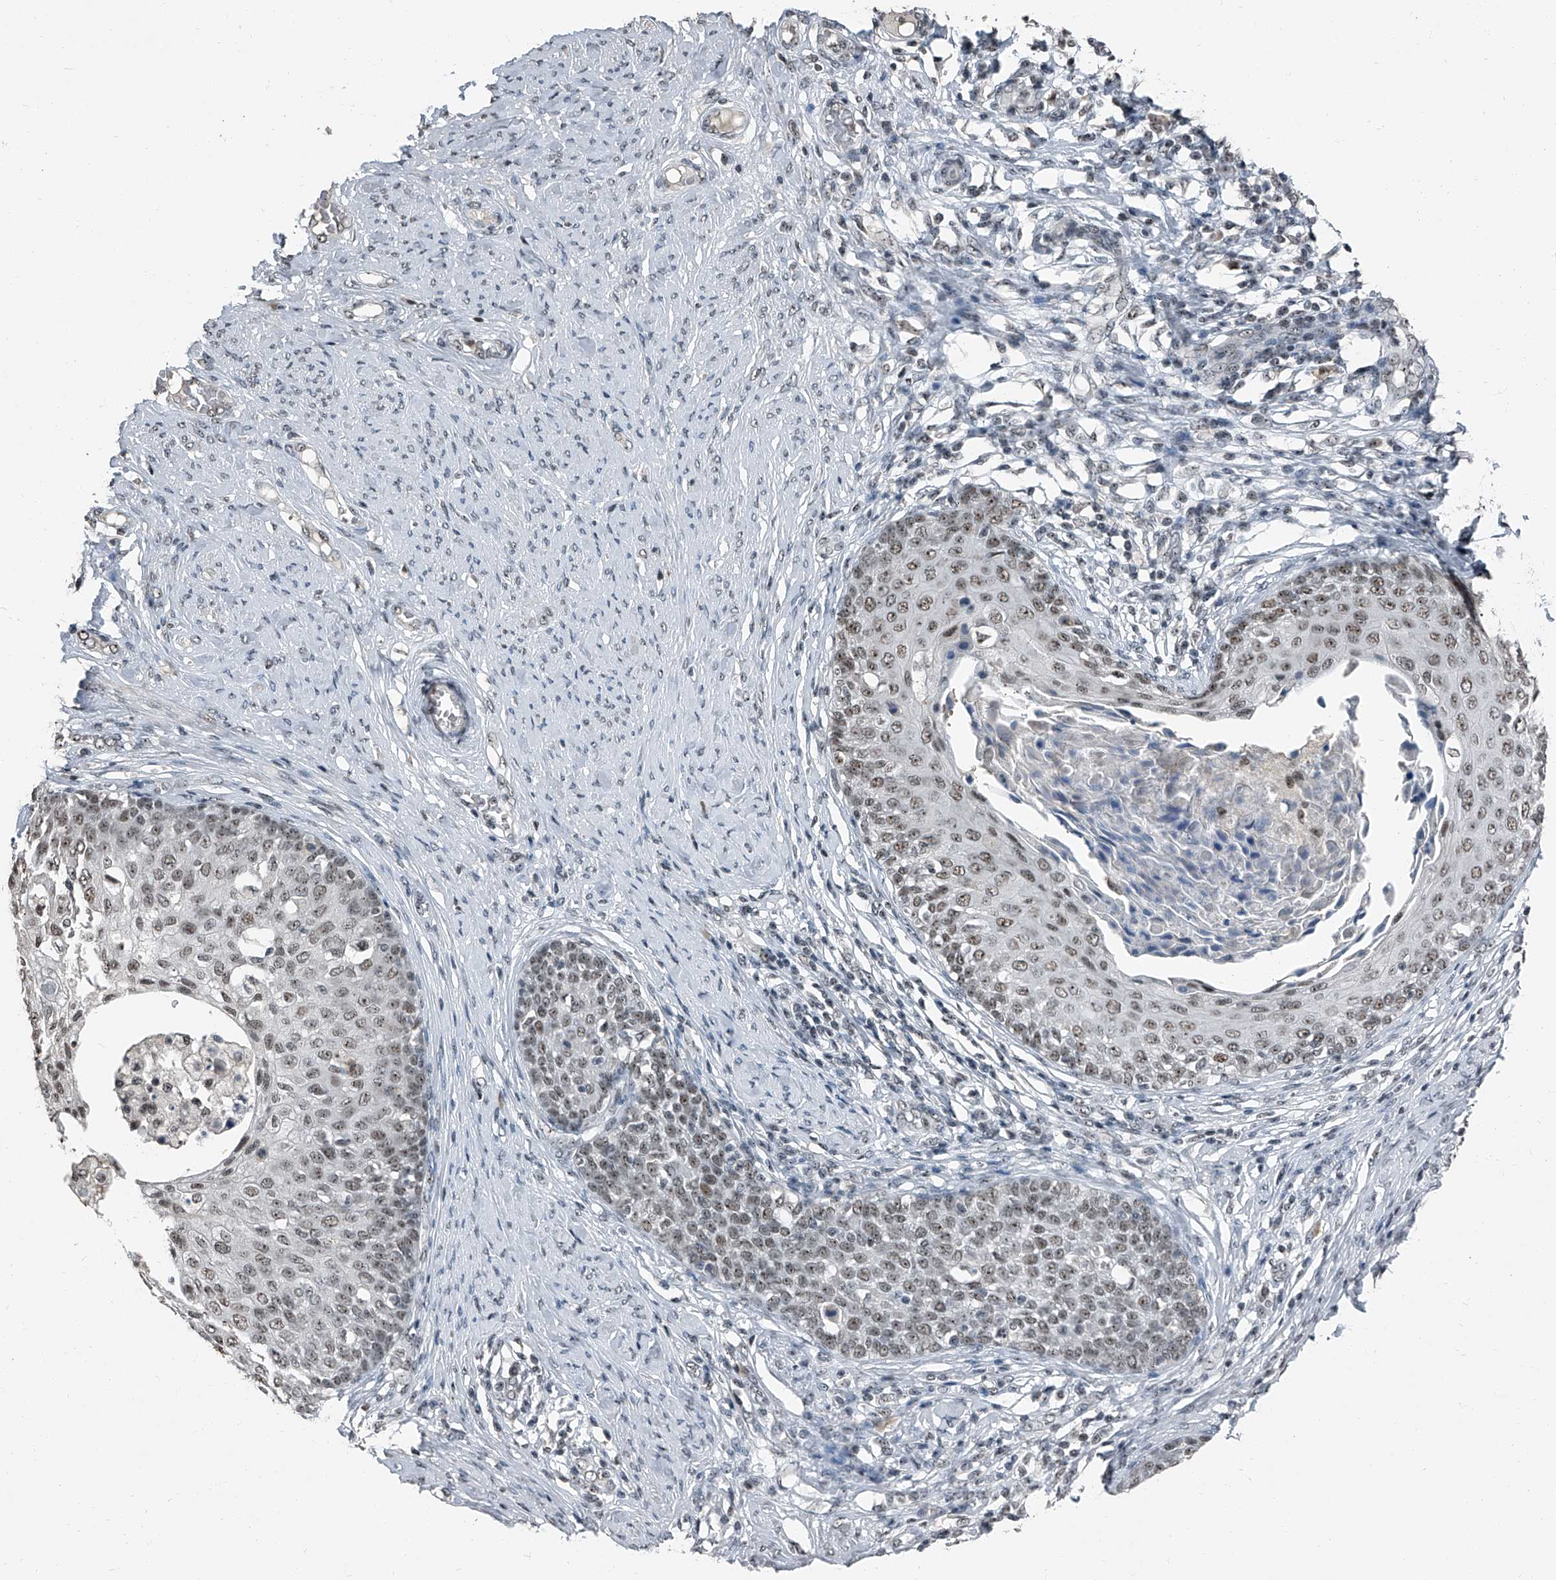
{"staining": {"intensity": "weak", "quantity": ">75%", "location": "nuclear"}, "tissue": "cervical cancer", "cell_type": "Tumor cells", "image_type": "cancer", "snomed": [{"axis": "morphology", "description": "Squamous cell carcinoma, NOS"}, {"axis": "morphology", "description": "Adenocarcinoma, NOS"}, {"axis": "topography", "description": "Cervix"}], "caption": "Human cervical cancer (adenocarcinoma) stained with a protein marker displays weak staining in tumor cells.", "gene": "TCOF1", "patient": {"sex": "female", "age": 52}}